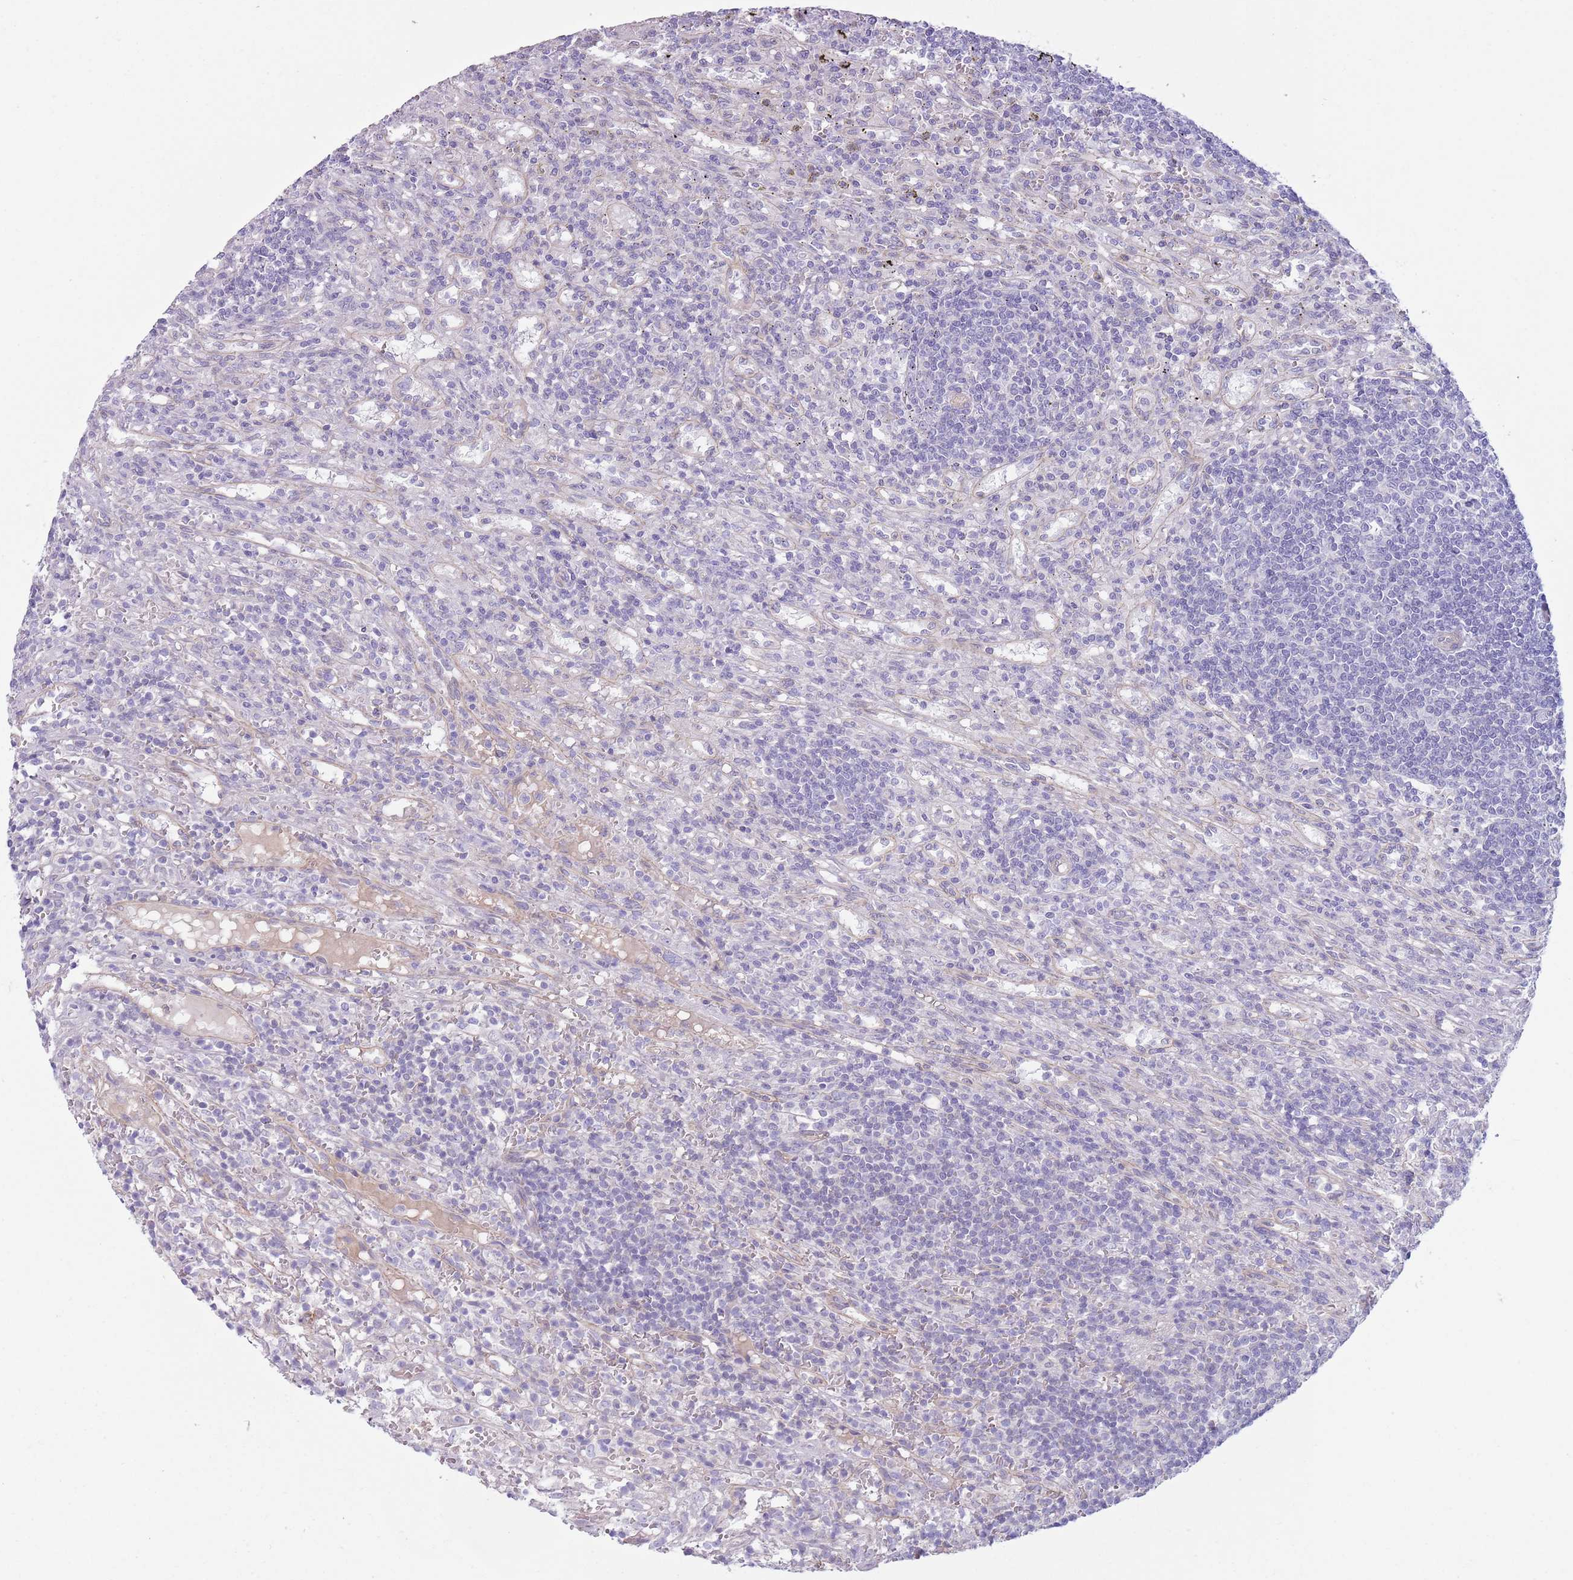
{"staining": {"intensity": "negative", "quantity": "none", "location": "none"}, "tissue": "lymphoma", "cell_type": "Tumor cells", "image_type": "cancer", "snomed": [{"axis": "morphology", "description": "Malignant lymphoma, non-Hodgkin's type, Low grade"}, {"axis": "topography", "description": "Spleen"}], "caption": "This is a micrograph of immunohistochemistry (IHC) staining of low-grade malignant lymphoma, non-Hodgkin's type, which shows no expression in tumor cells.", "gene": "RBP3", "patient": {"sex": "male", "age": 76}}